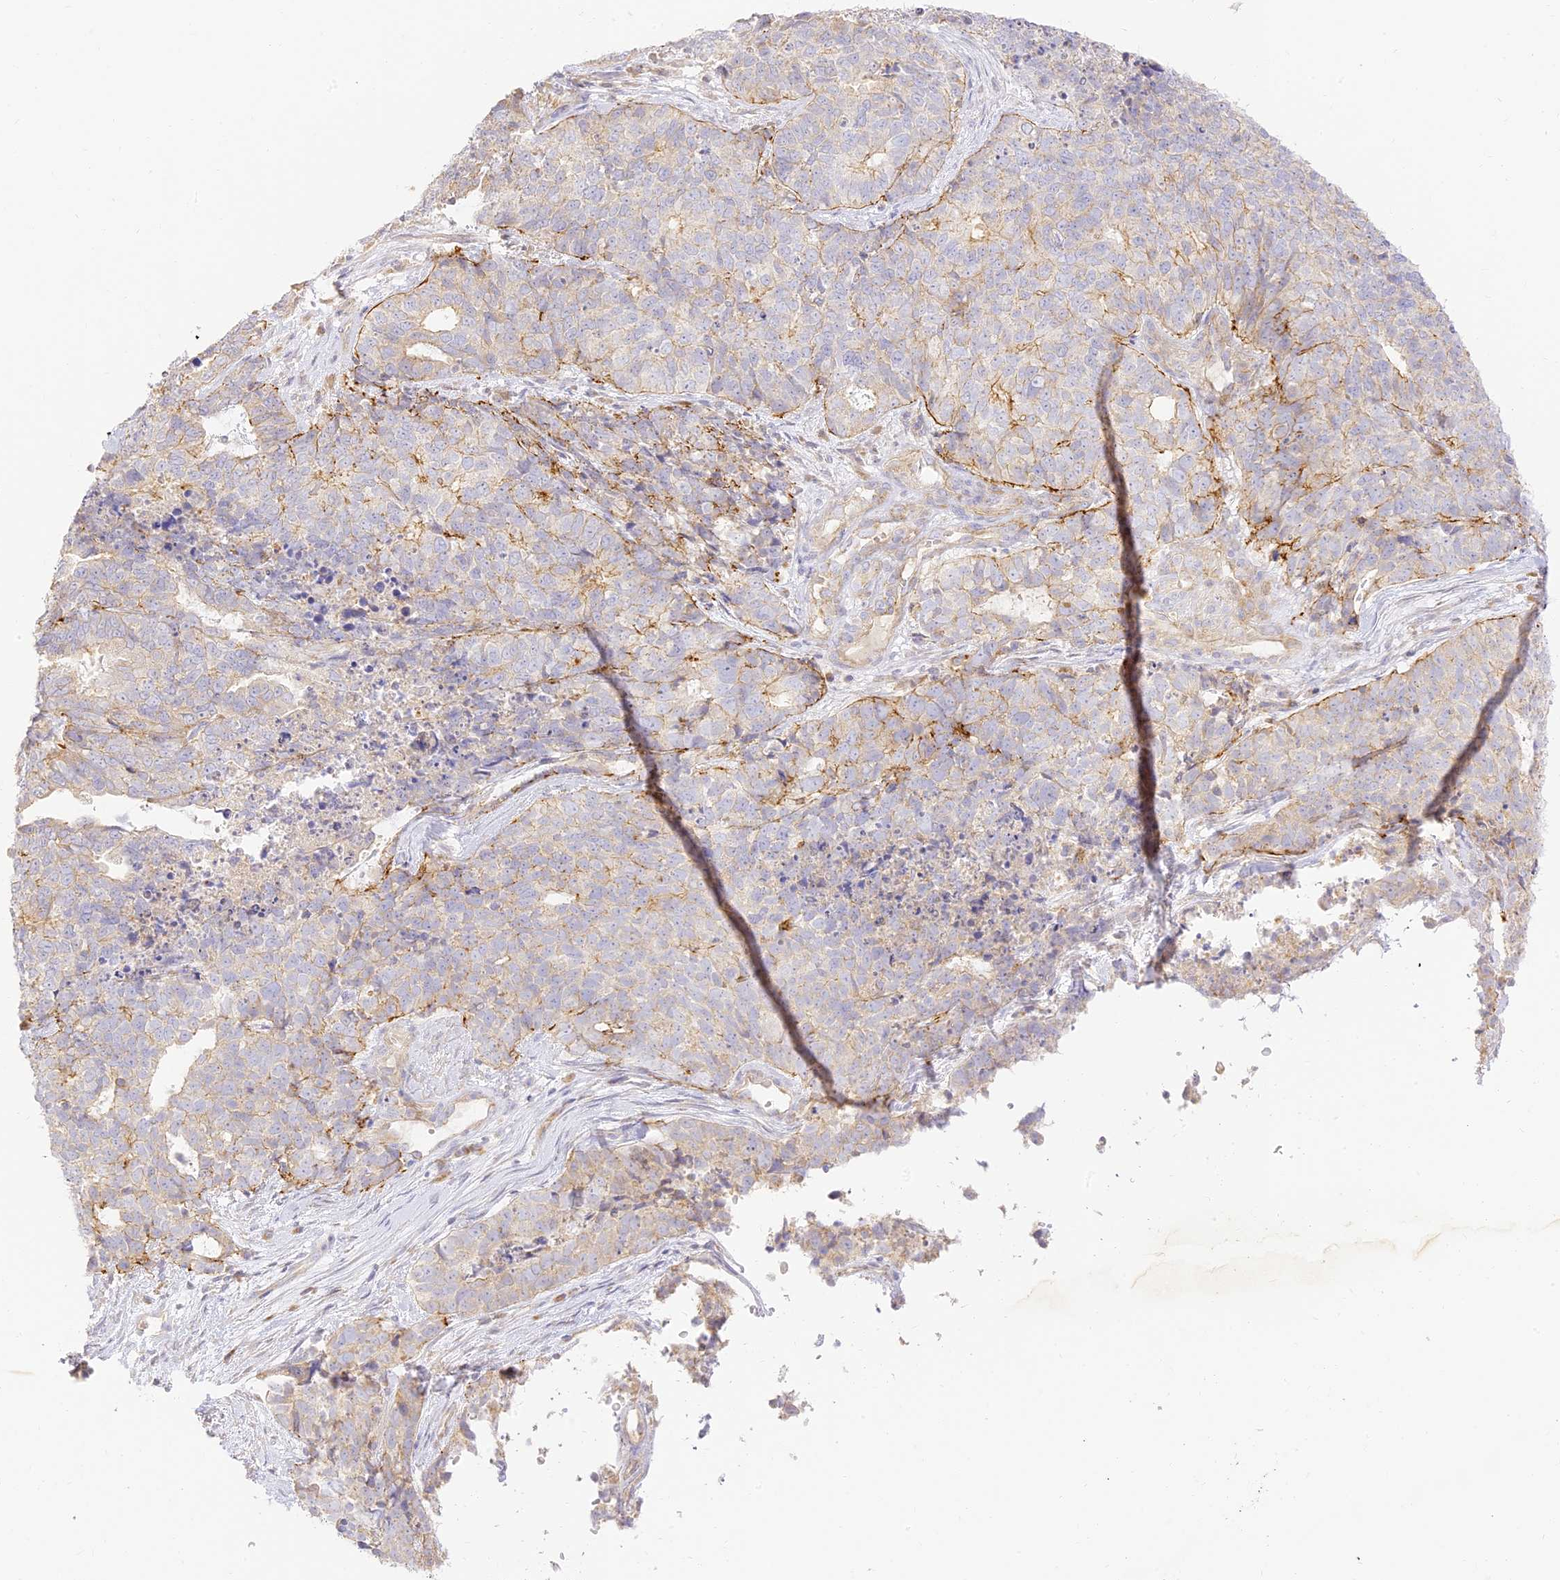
{"staining": {"intensity": "moderate", "quantity": "<25%", "location": "cytoplasmic/membranous"}, "tissue": "cervical cancer", "cell_type": "Tumor cells", "image_type": "cancer", "snomed": [{"axis": "morphology", "description": "Squamous cell carcinoma, NOS"}, {"axis": "topography", "description": "Cervix"}], "caption": "Protein staining of cervical squamous cell carcinoma tissue displays moderate cytoplasmic/membranous positivity in approximately <25% of tumor cells.", "gene": "LRRC15", "patient": {"sex": "female", "age": 63}}